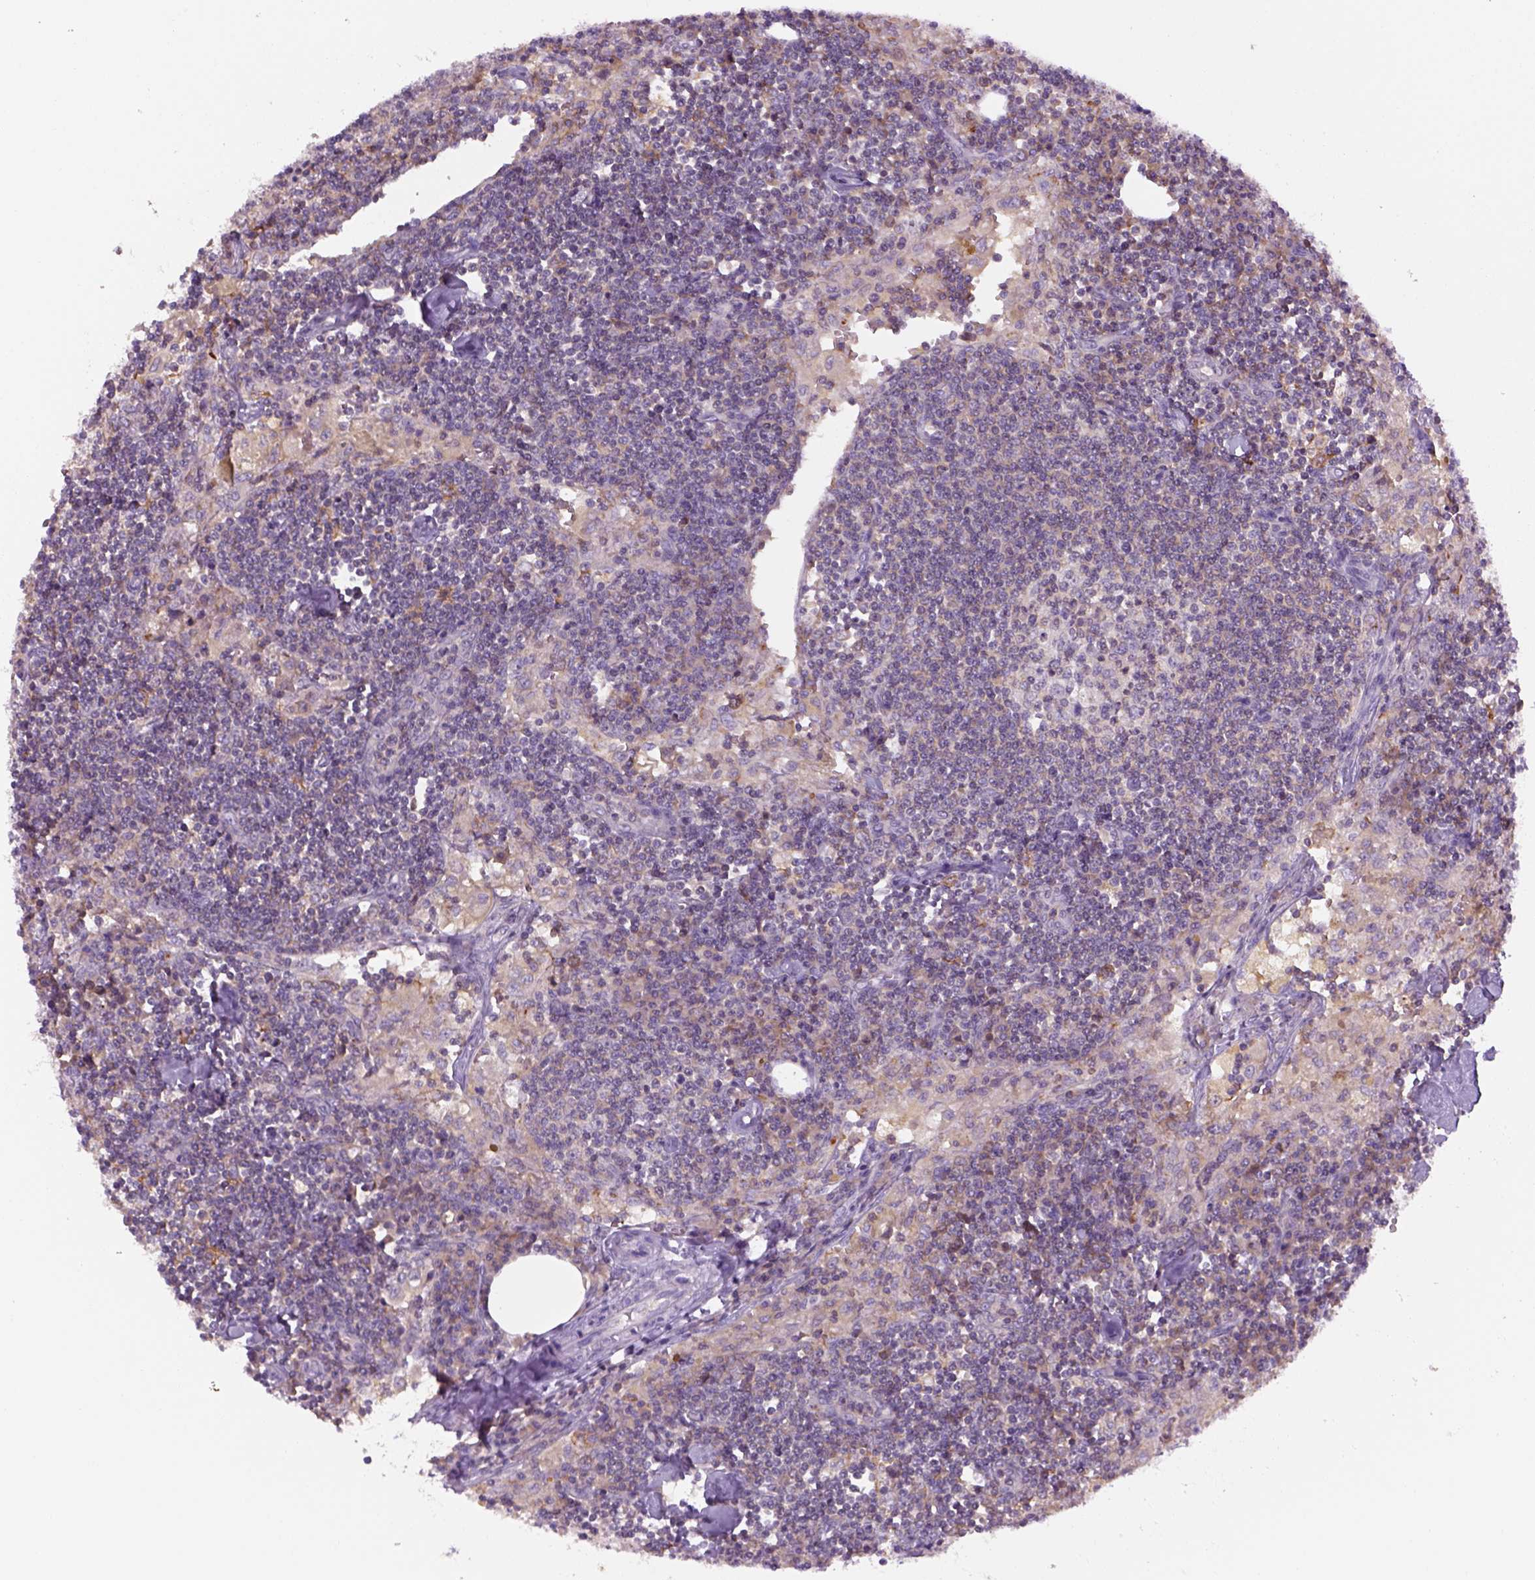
{"staining": {"intensity": "negative", "quantity": "none", "location": "none"}, "tissue": "lymph node", "cell_type": "Germinal center cells", "image_type": "normal", "snomed": [{"axis": "morphology", "description": "Normal tissue, NOS"}, {"axis": "topography", "description": "Lymph node"}], "caption": "IHC image of unremarkable lymph node: lymph node stained with DAB demonstrates no significant protein staining in germinal center cells.", "gene": "GOT1", "patient": {"sex": "male", "age": 55}}